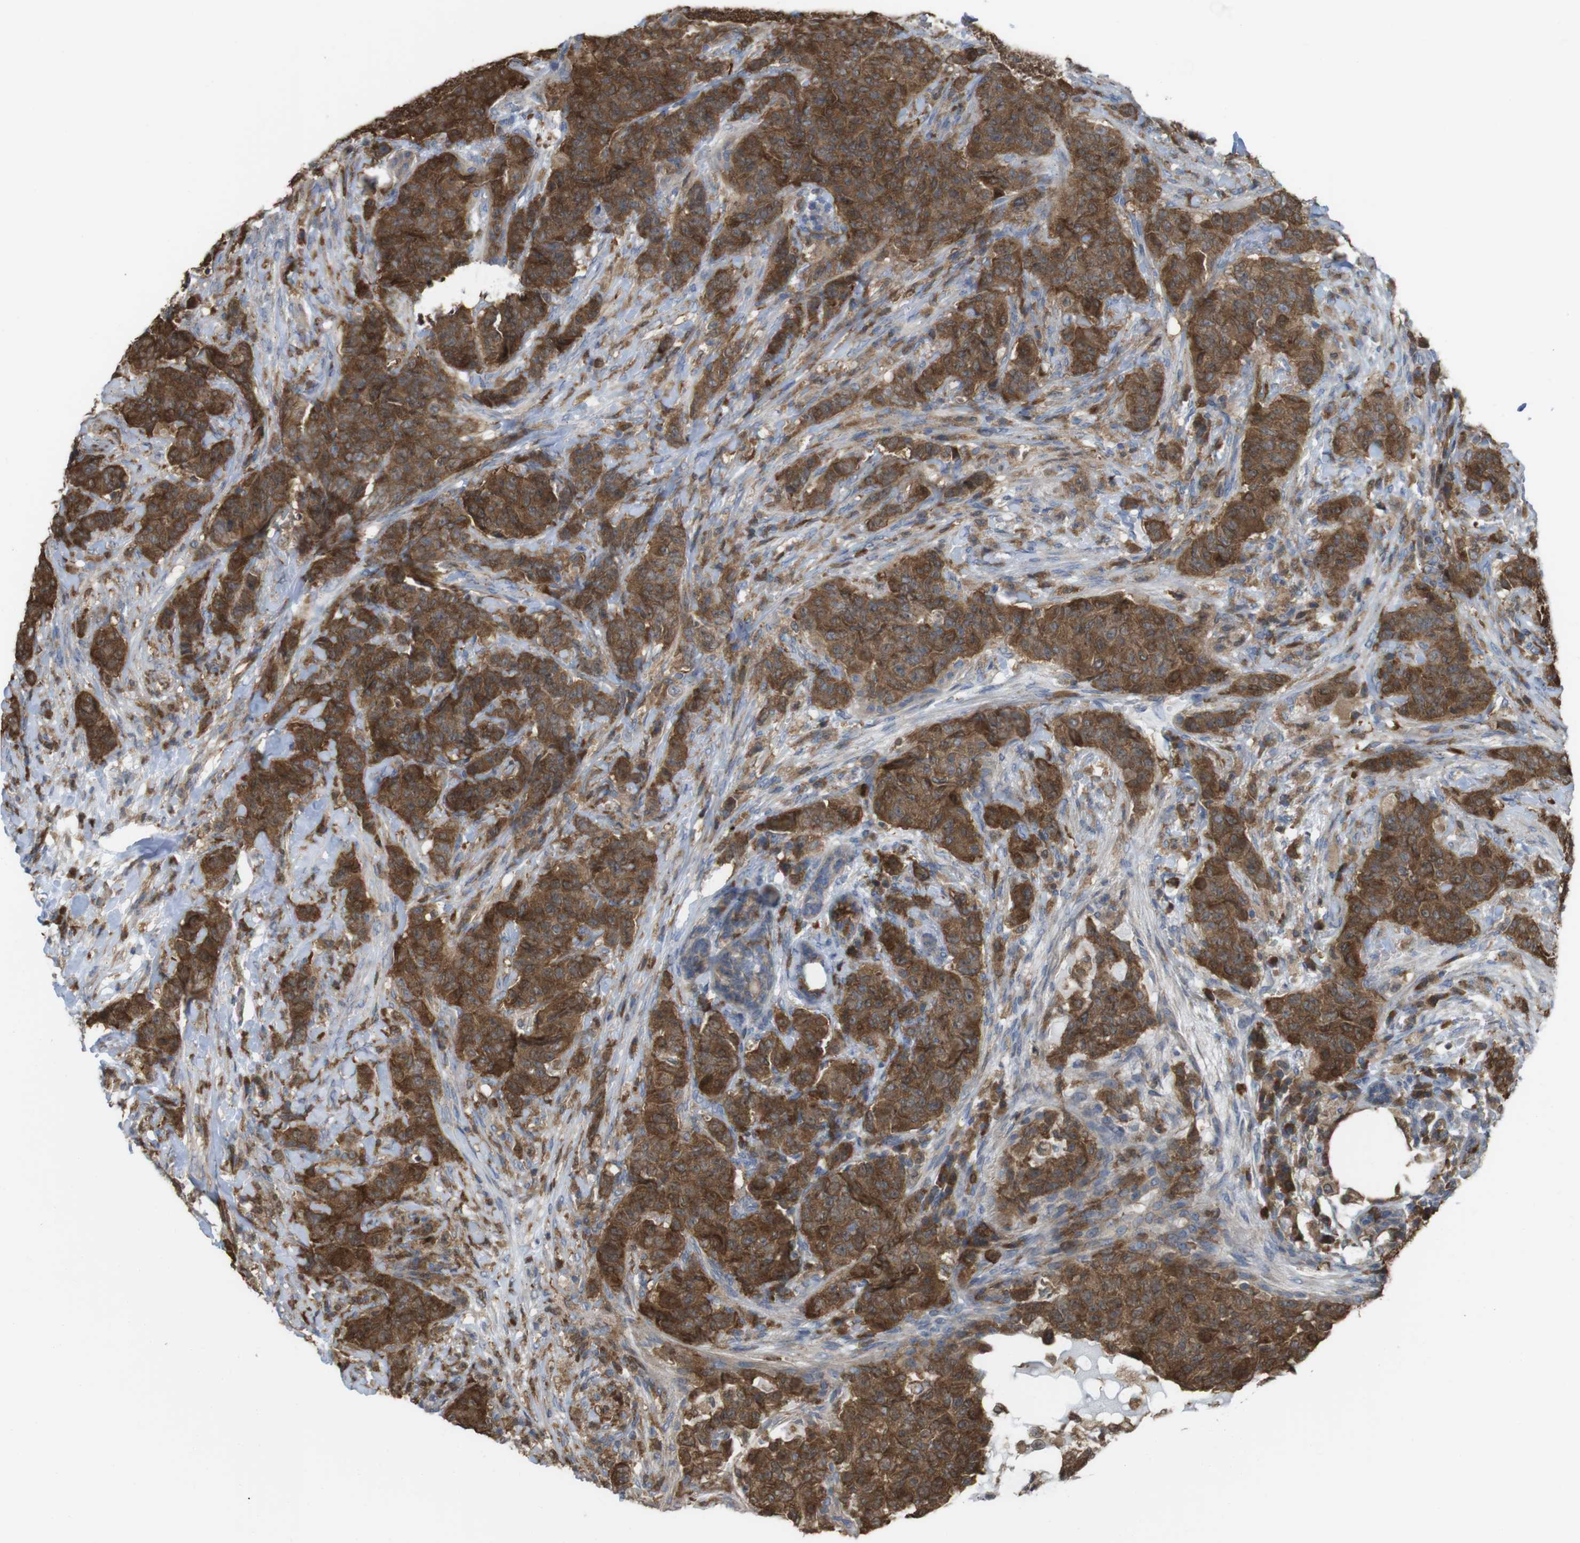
{"staining": {"intensity": "strong", "quantity": ">75%", "location": "cytoplasmic/membranous"}, "tissue": "breast cancer", "cell_type": "Tumor cells", "image_type": "cancer", "snomed": [{"axis": "morphology", "description": "Normal tissue, NOS"}, {"axis": "morphology", "description": "Duct carcinoma"}, {"axis": "topography", "description": "Breast"}], "caption": "Approximately >75% of tumor cells in breast infiltrating ductal carcinoma show strong cytoplasmic/membranous protein staining as visualized by brown immunohistochemical staining.", "gene": "PRKCD", "patient": {"sex": "female", "age": 40}}